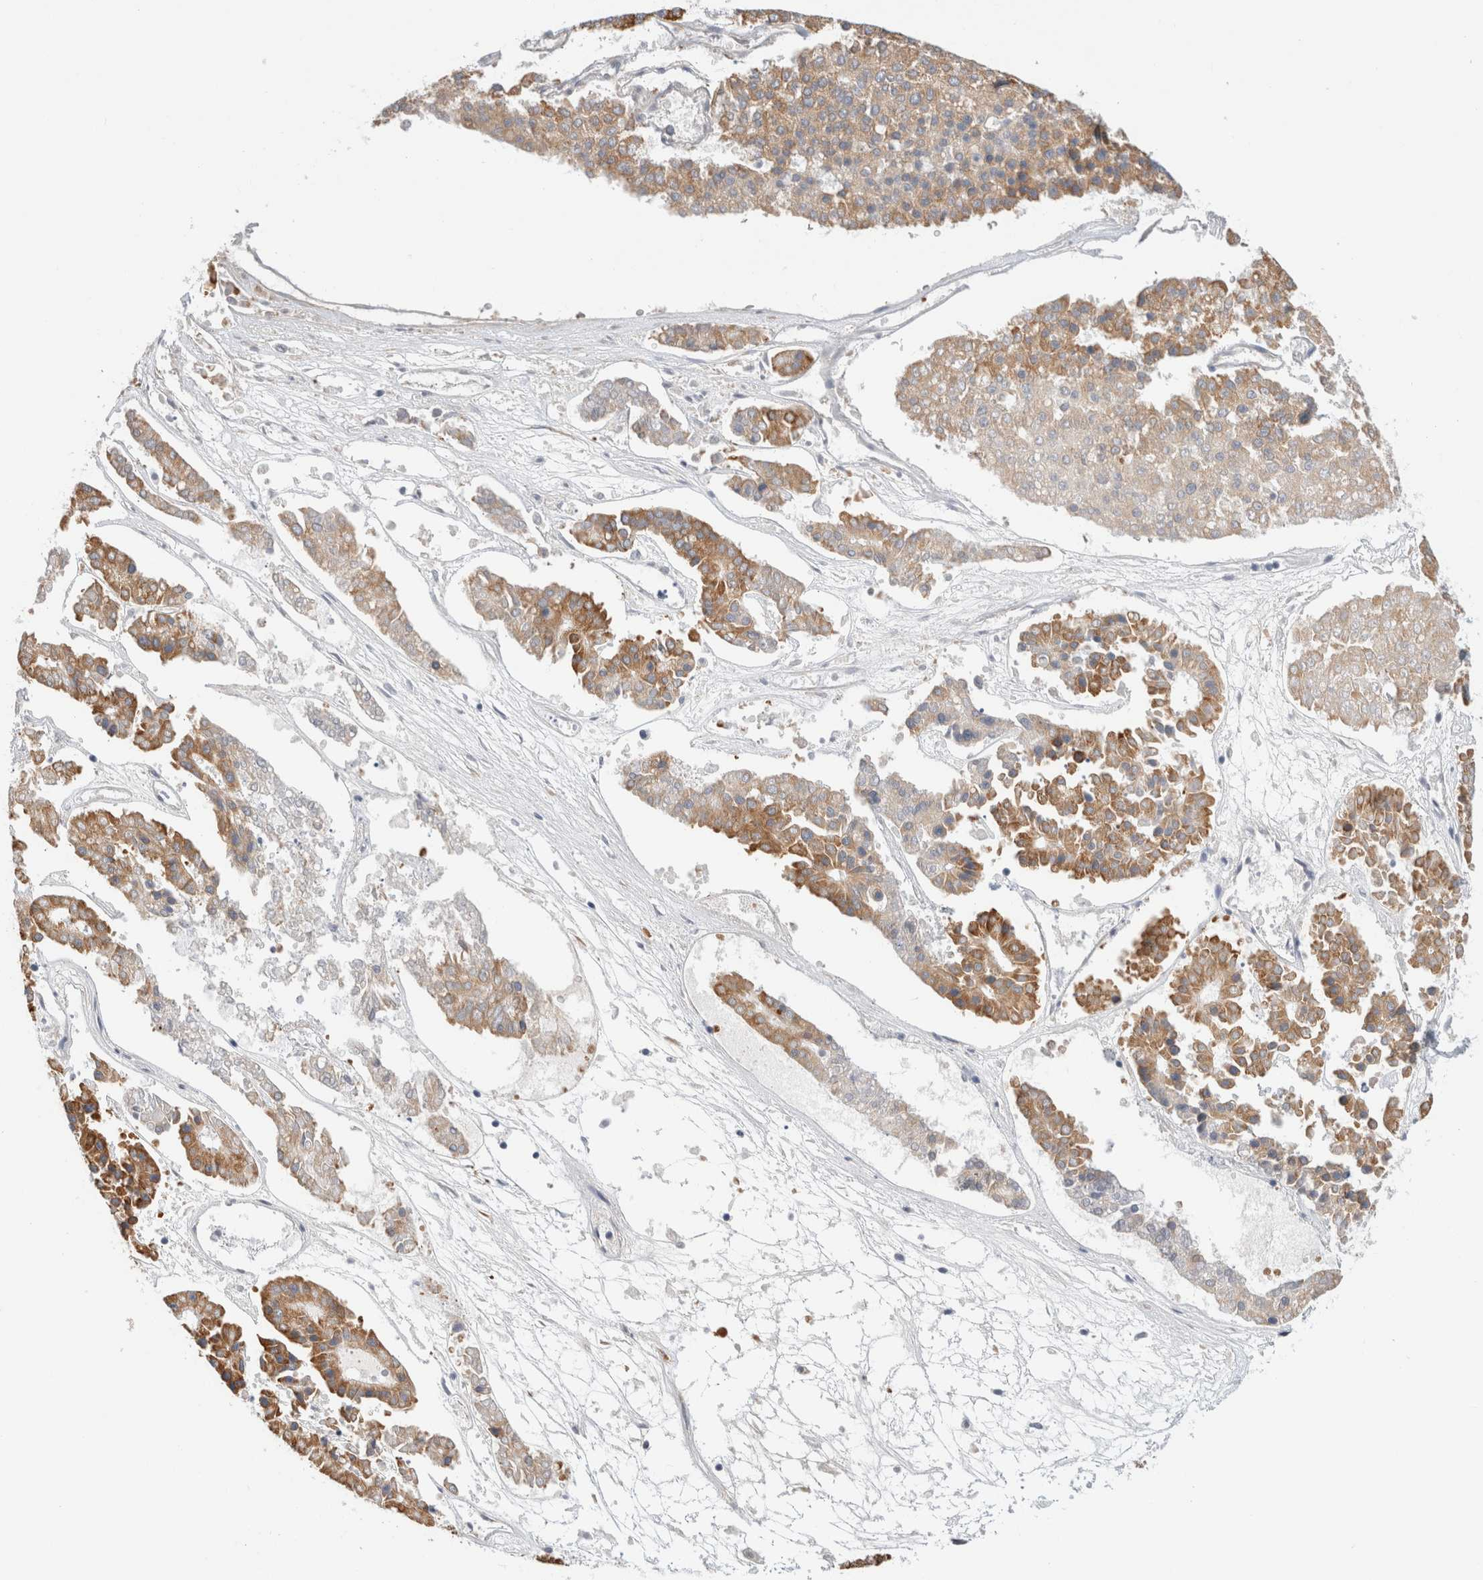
{"staining": {"intensity": "moderate", "quantity": ">75%", "location": "cytoplasmic/membranous"}, "tissue": "pancreatic cancer", "cell_type": "Tumor cells", "image_type": "cancer", "snomed": [{"axis": "morphology", "description": "Adenocarcinoma, NOS"}, {"axis": "topography", "description": "Pancreas"}], "caption": "Immunohistochemistry of pancreatic adenocarcinoma shows medium levels of moderate cytoplasmic/membranous expression in about >75% of tumor cells. The staining was performed using DAB (3,3'-diaminobenzidine) to visualize the protein expression in brown, while the nuclei were stained in blue with hematoxylin (Magnification: 20x).", "gene": "CSK", "patient": {"sex": "male", "age": 50}}